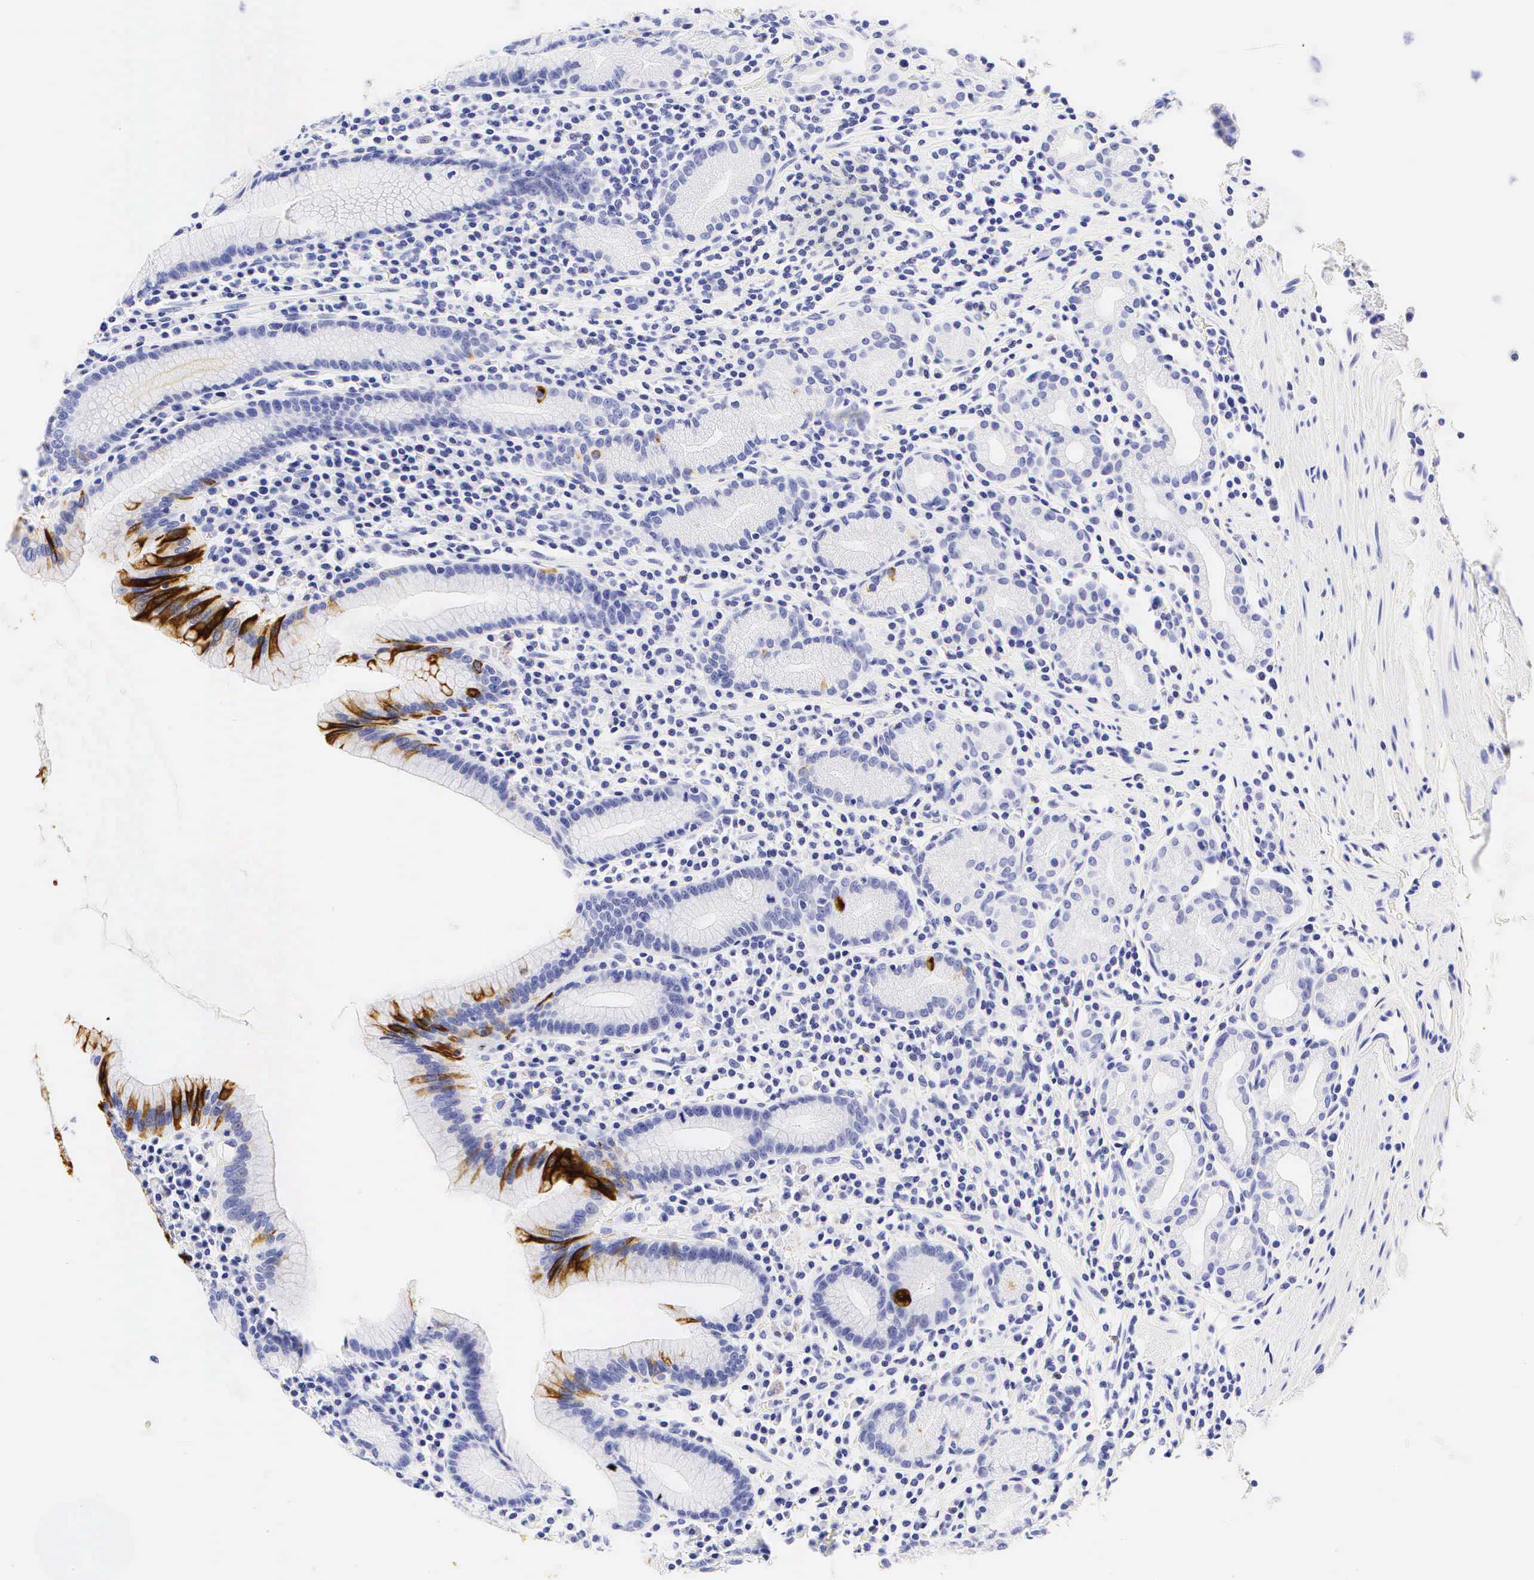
{"staining": {"intensity": "strong", "quantity": "25%-75%", "location": "cytoplasmic/membranous"}, "tissue": "stomach", "cell_type": "Glandular cells", "image_type": "normal", "snomed": [{"axis": "morphology", "description": "Normal tissue, NOS"}, {"axis": "topography", "description": "Stomach, lower"}], "caption": "Stomach stained with a brown dye displays strong cytoplasmic/membranous positive expression in approximately 25%-75% of glandular cells.", "gene": "KRT20", "patient": {"sex": "male", "age": 58}}